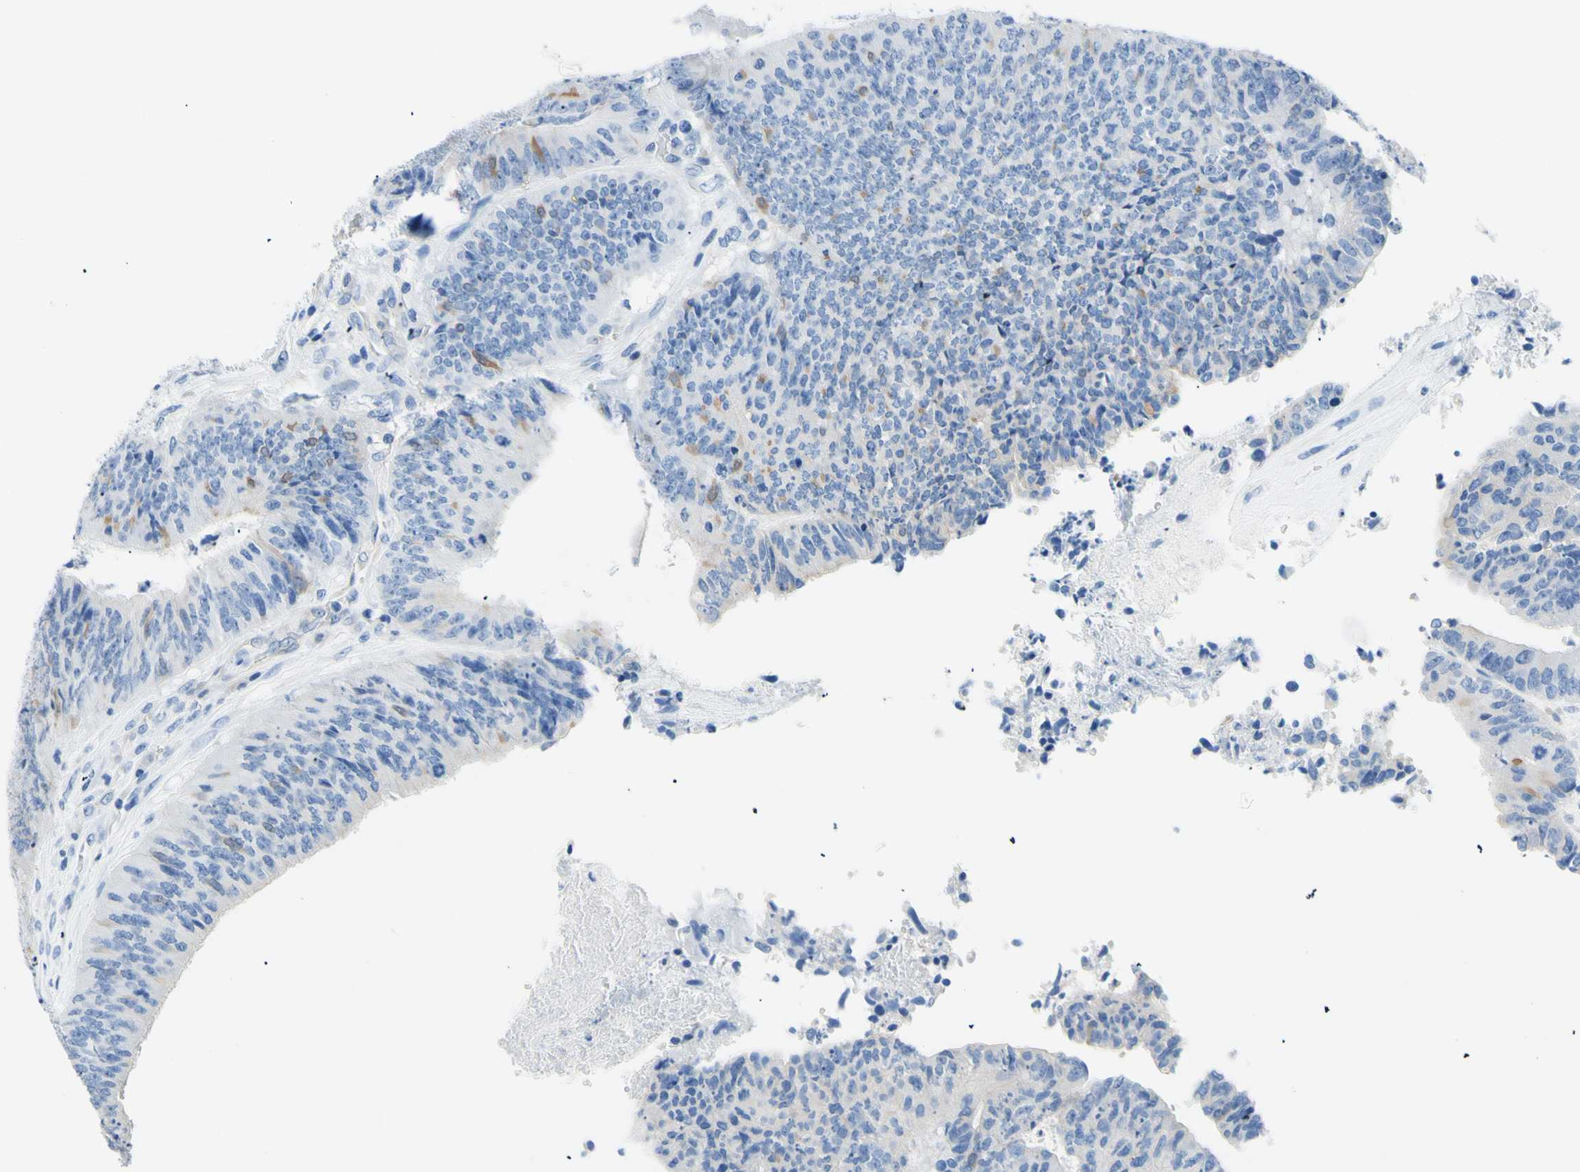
{"staining": {"intensity": "negative", "quantity": "none", "location": "none"}, "tissue": "colorectal cancer", "cell_type": "Tumor cells", "image_type": "cancer", "snomed": [{"axis": "morphology", "description": "Adenocarcinoma, NOS"}, {"axis": "topography", "description": "Rectum"}], "caption": "High power microscopy micrograph of an IHC micrograph of colorectal cancer (adenocarcinoma), revealing no significant expression in tumor cells.", "gene": "HPCA", "patient": {"sex": "male", "age": 72}}